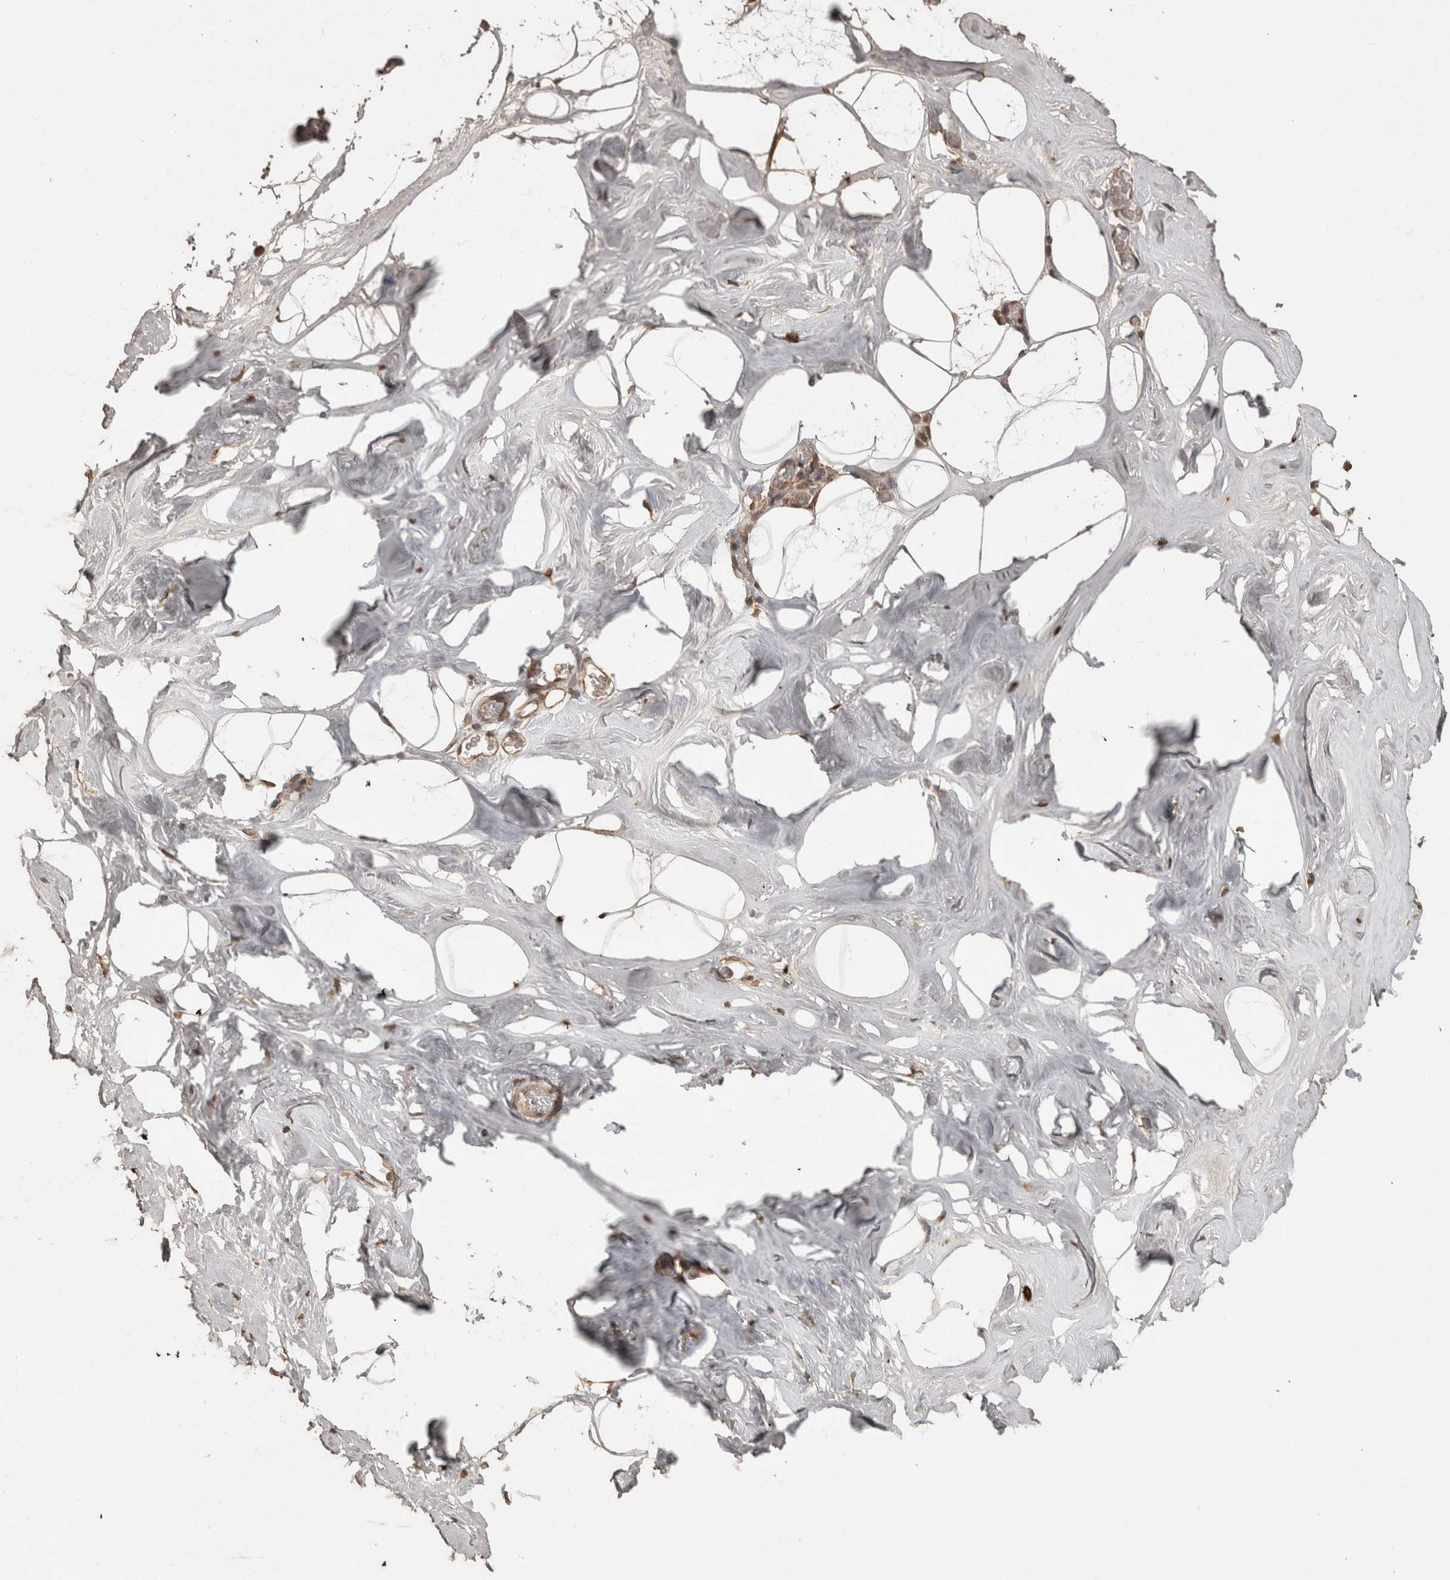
{"staining": {"intensity": "moderate", "quantity": ">75%", "location": "cytoplasmic/membranous"}, "tissue": "adipose tissue", "cell_type": "Adipocytes", "image_type": "normal", "snomed": [{"axis": "morphology", "description": "Normal tissue, NOS"}, {"axis": "morphology", "description": "Fibrosis, NOS"}, {"axis": "topography", "description": "Breast"}, {"axis": "topography", "description": "Adipose tissue"}], "caption": "Protein analysis of unremarkable adipose tissue exhibits moderate cytoplasmic/membranous expression in about >75% of adipocytes. The staining is performed using DAB (3,3'-diaminobenzidine) brown chromogen to label protein expression. The nuclei are counter-stained blue using hematoxylin.", "gene": "SOCS5", "patient": {"sex": "female", "age": 39}}